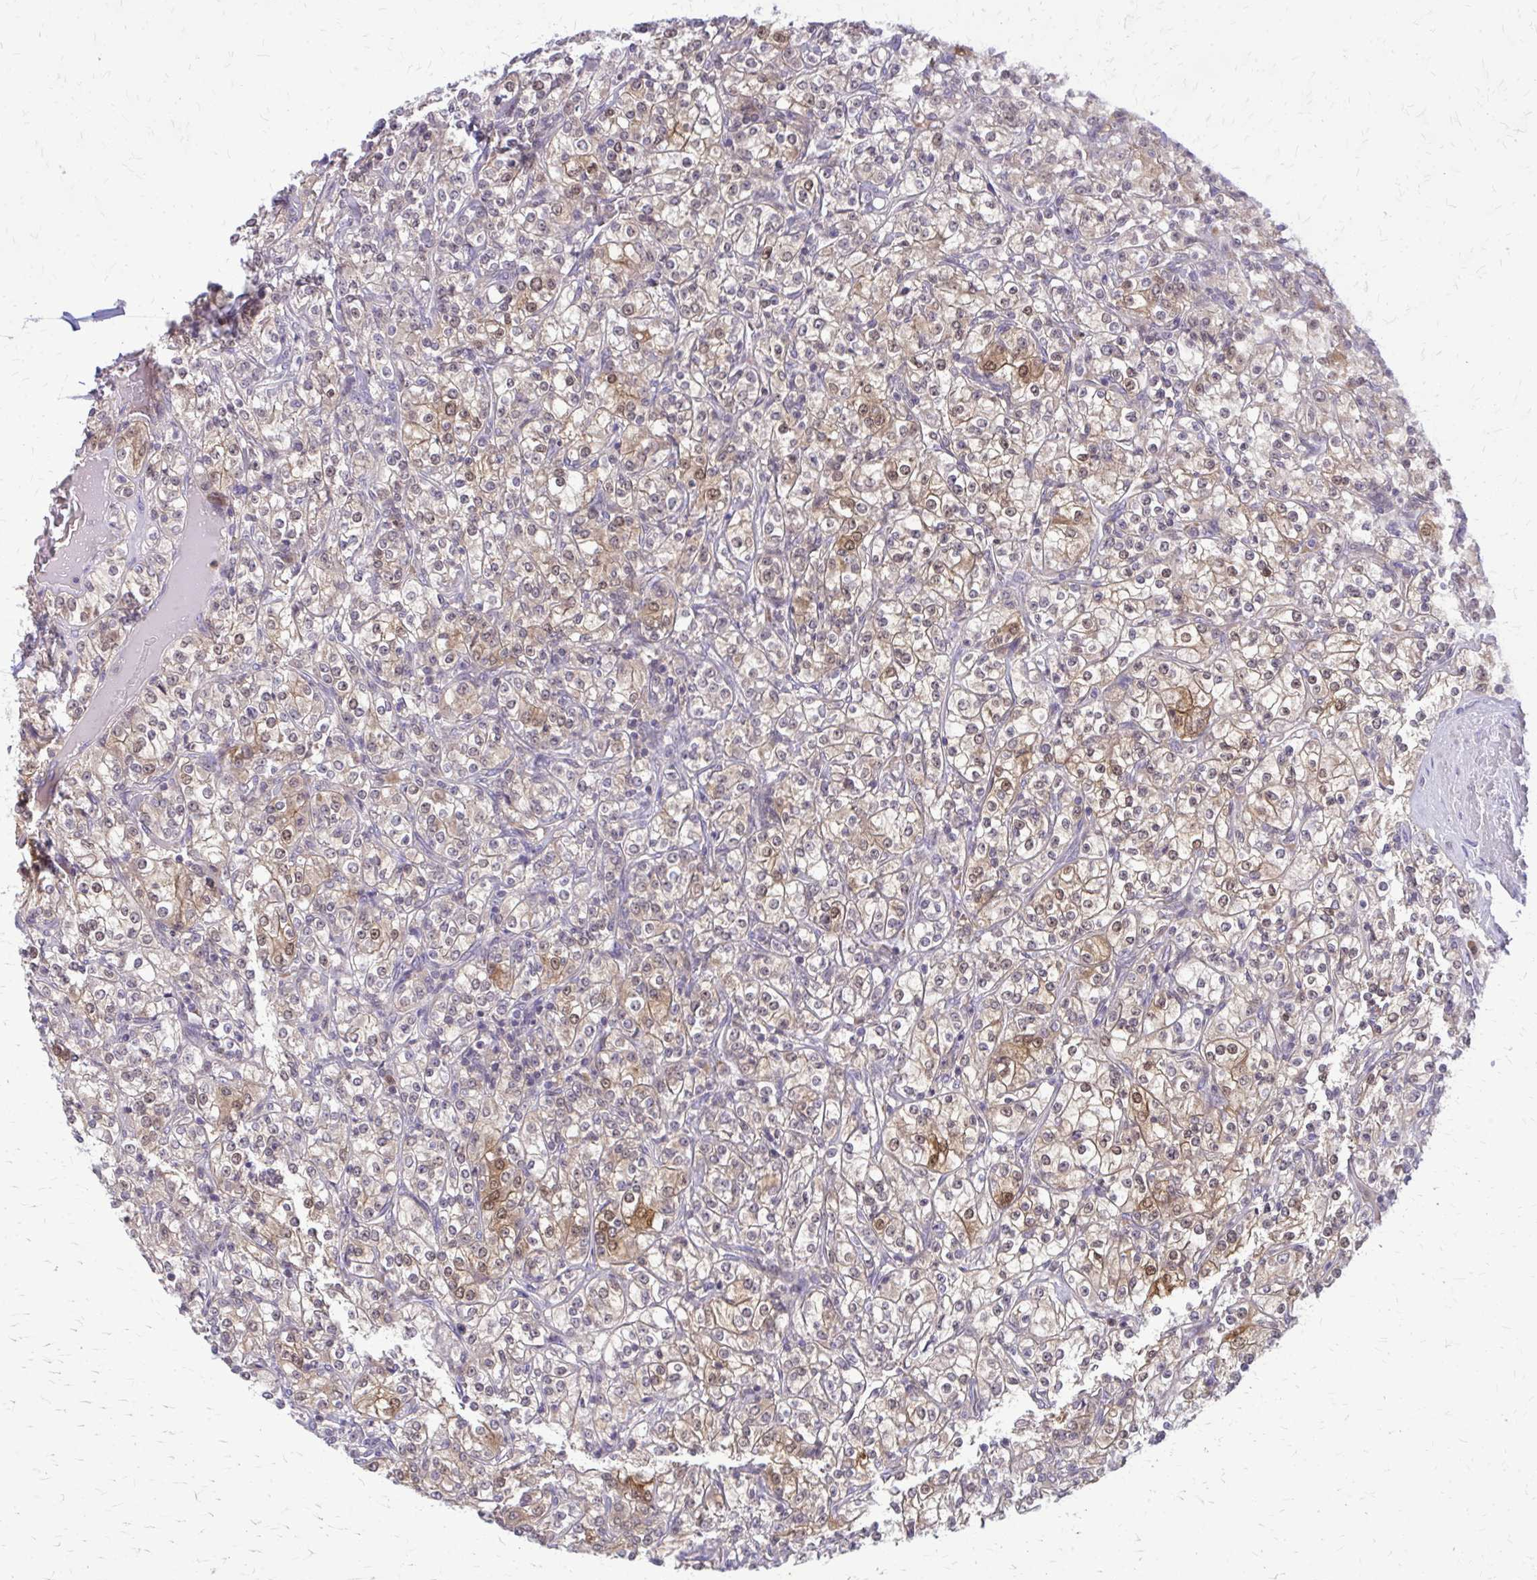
{"staining": {"intensity": "moderate", "quantity": "<25%", "location": "cytoplasmic/membranous,nuclear"}, "tissue": "renal cancer", "cell_type": "Tumor cells", "image_type": "cancer", "snomed": [{"axis": "morphology", "description": "Adenocarcinoma, NOS"}, {"axis": "topography", "description": "Kidney"}], "caption": "Renal cancer stained with a protein marker reveals moderate staining in tumor cells.", "gene": "GLRX", "patient": {"sex": "male", "age": 77}}